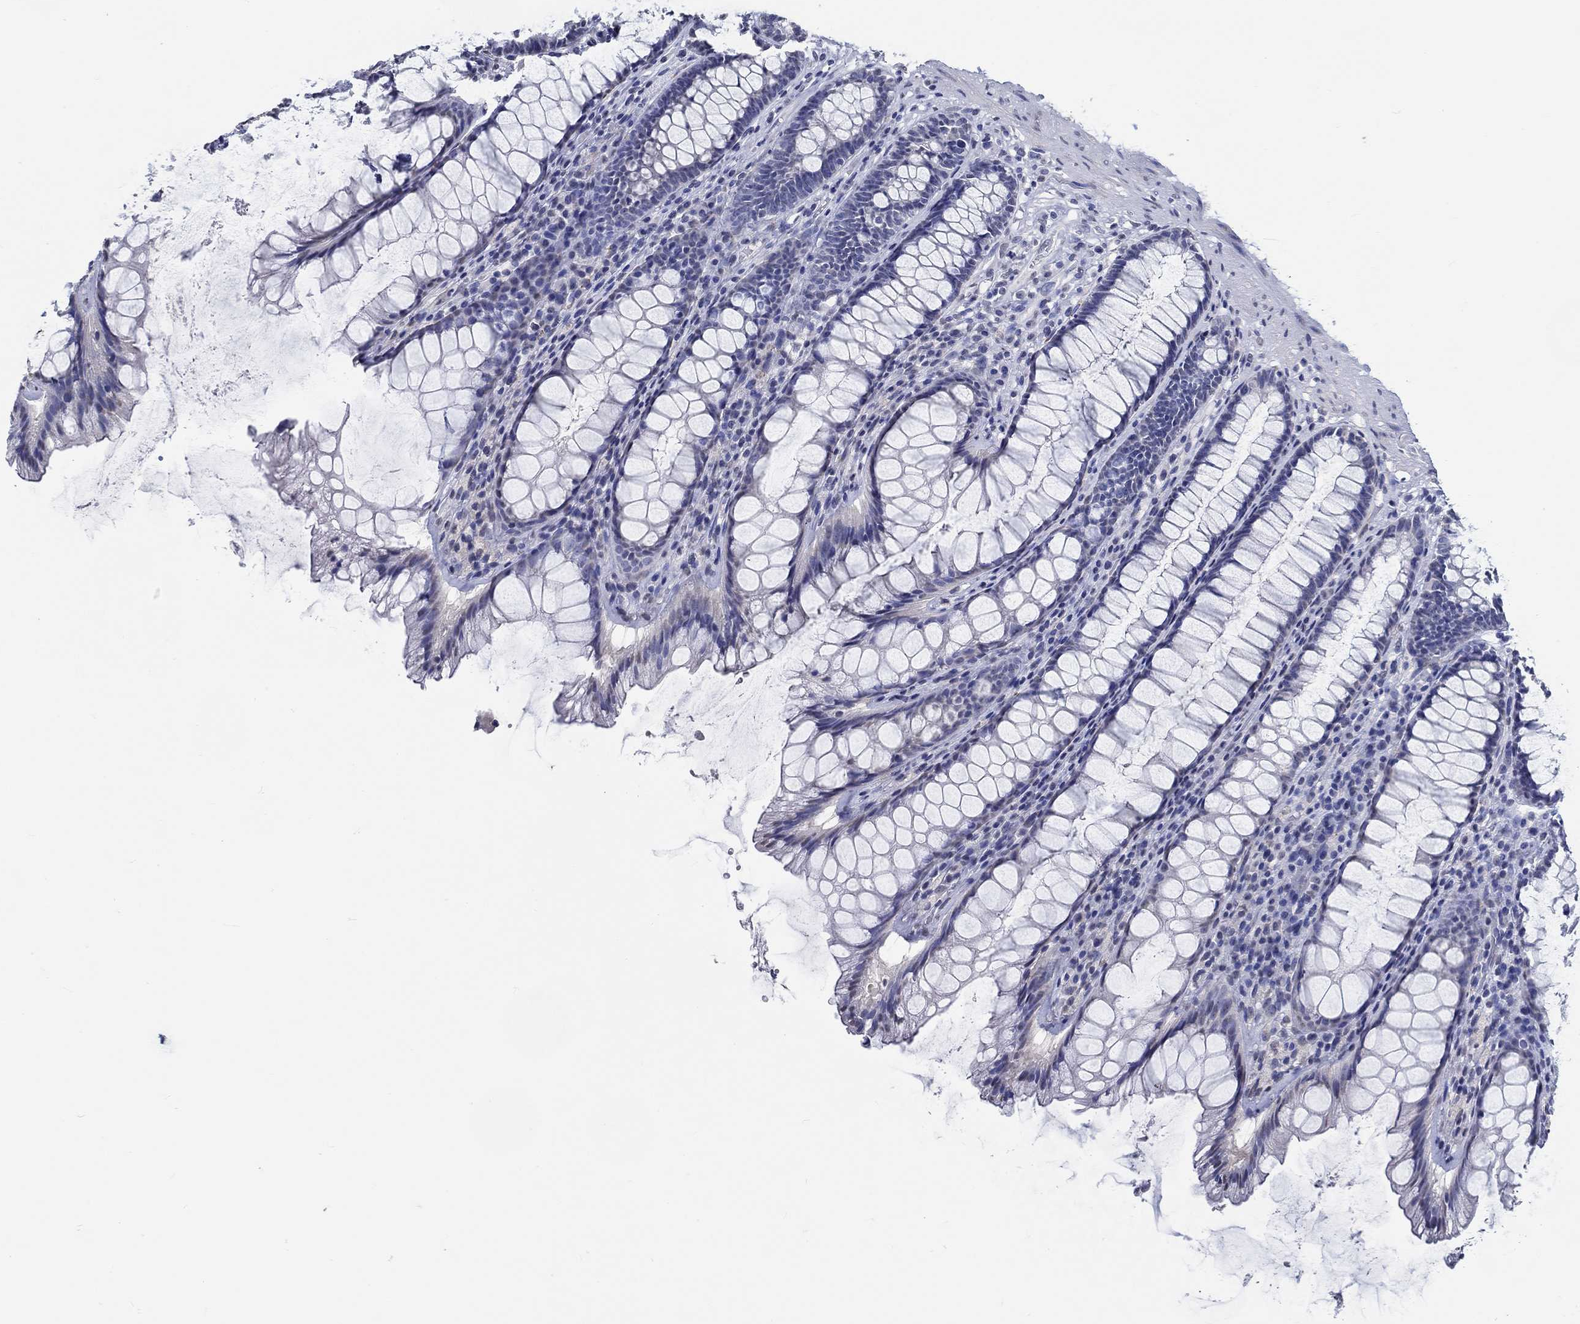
{"staining": {"intensity": "negative", "quantity": "none", "location": "none"}, "tissue": "rectum", "cell_type": "Glandular cells", "image_type": "normal", "snomed": [{"axis": "morphology", "description": "Normal tissue, NOS"}, {"axis": "topography", "description": "Rectum"}], "caption": "This is an immunohistochemistry (IHC) photomicrograph of normal human rectum. There is no expression in glandular cells.", "gene": "PDE1B", "patient": {"sex": "male", "age": 72}}